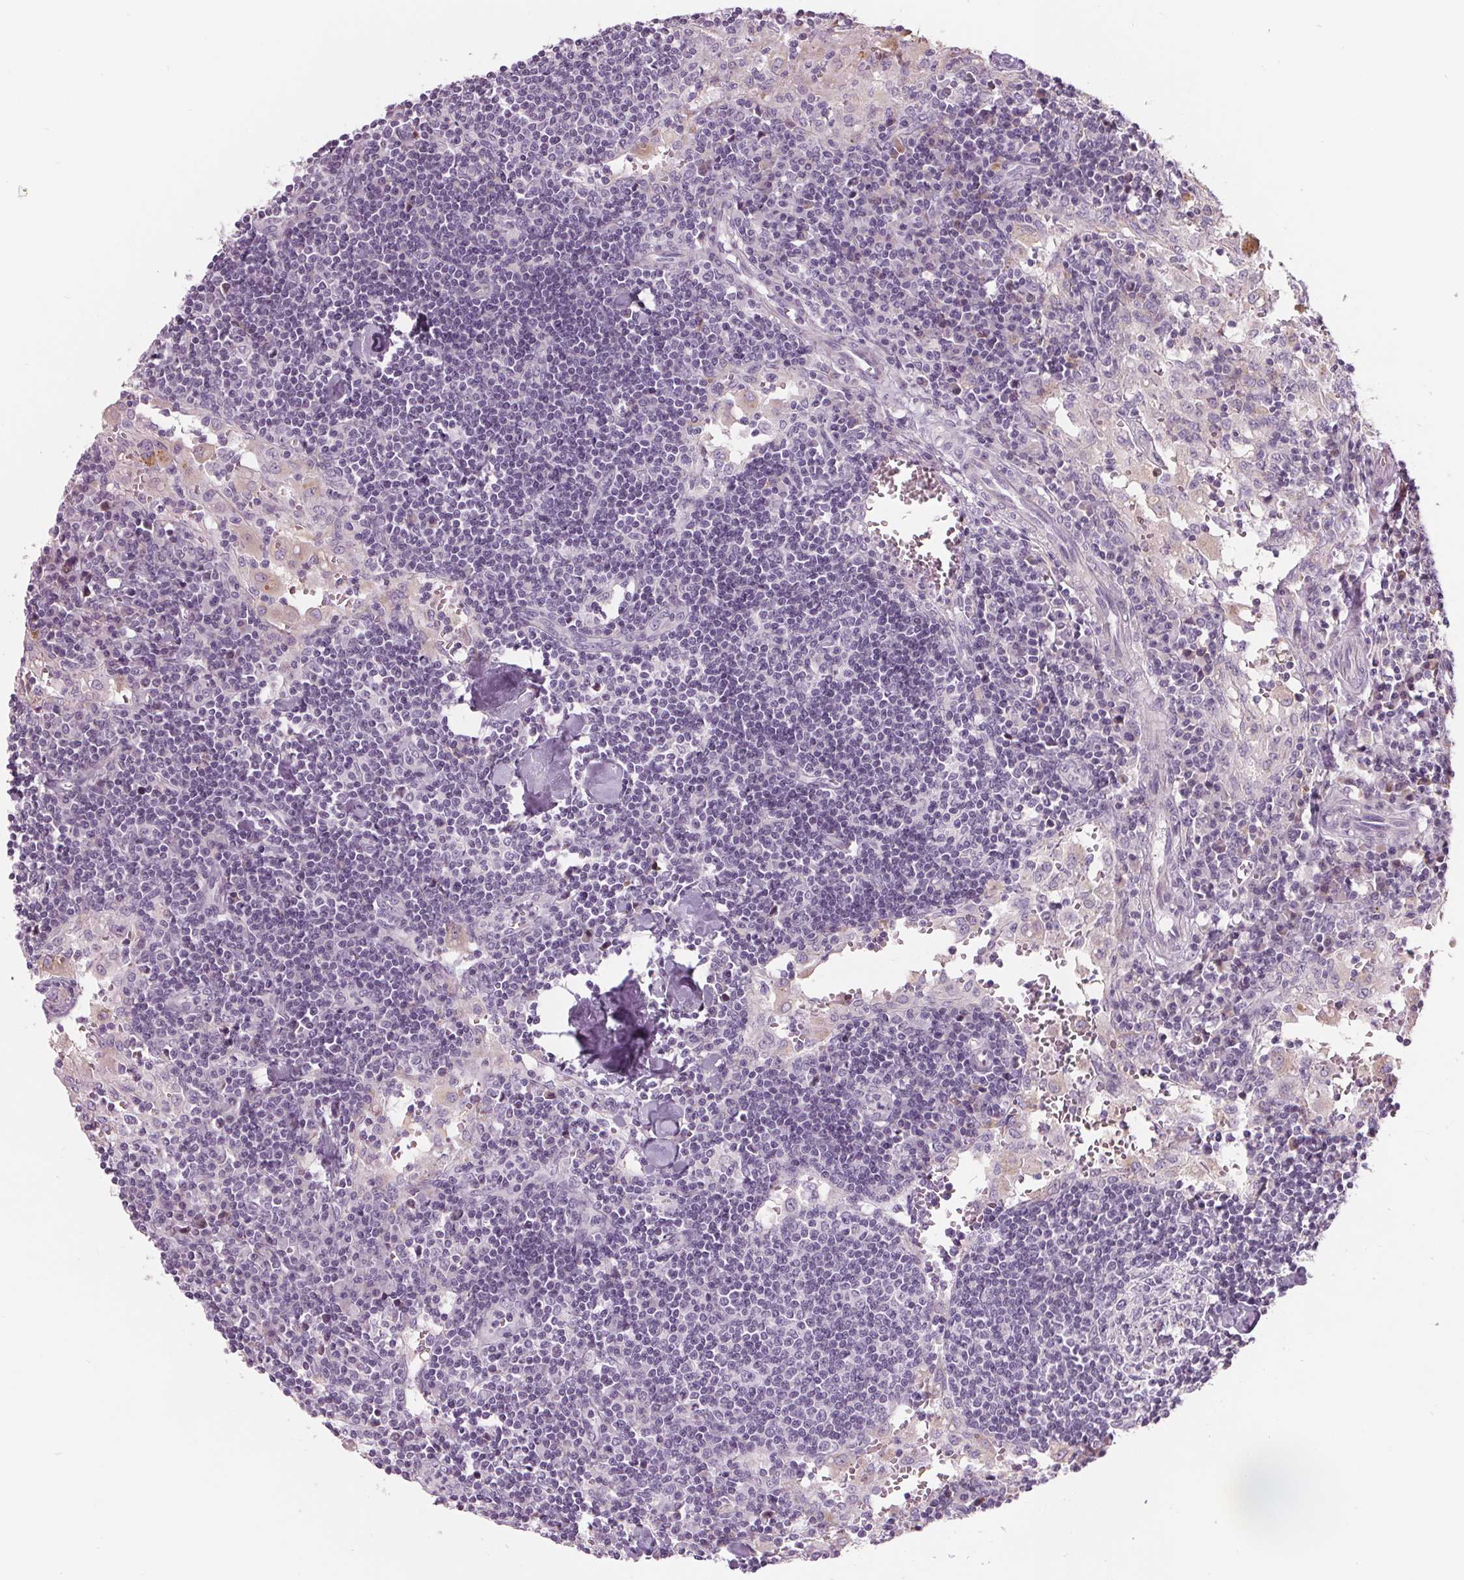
{"staining": {"intensity": "negative", "quantity": "none", "location": "none"}, "tissue": "lymph node", "cell_type": "Germinal center cells", "image_type": "normal", "snomed": [{"axis": "morphology", "description": "Normal tissue, NOS"}, {"axis": "topography", "description": "Lymph node"}], "caption": "DAB immunohistochemical staining of unremarkable lymph node shows no significant staining in germinal center cells.", "gene": "SAMD5", "patient": {"sex": "male", "age": 55}}